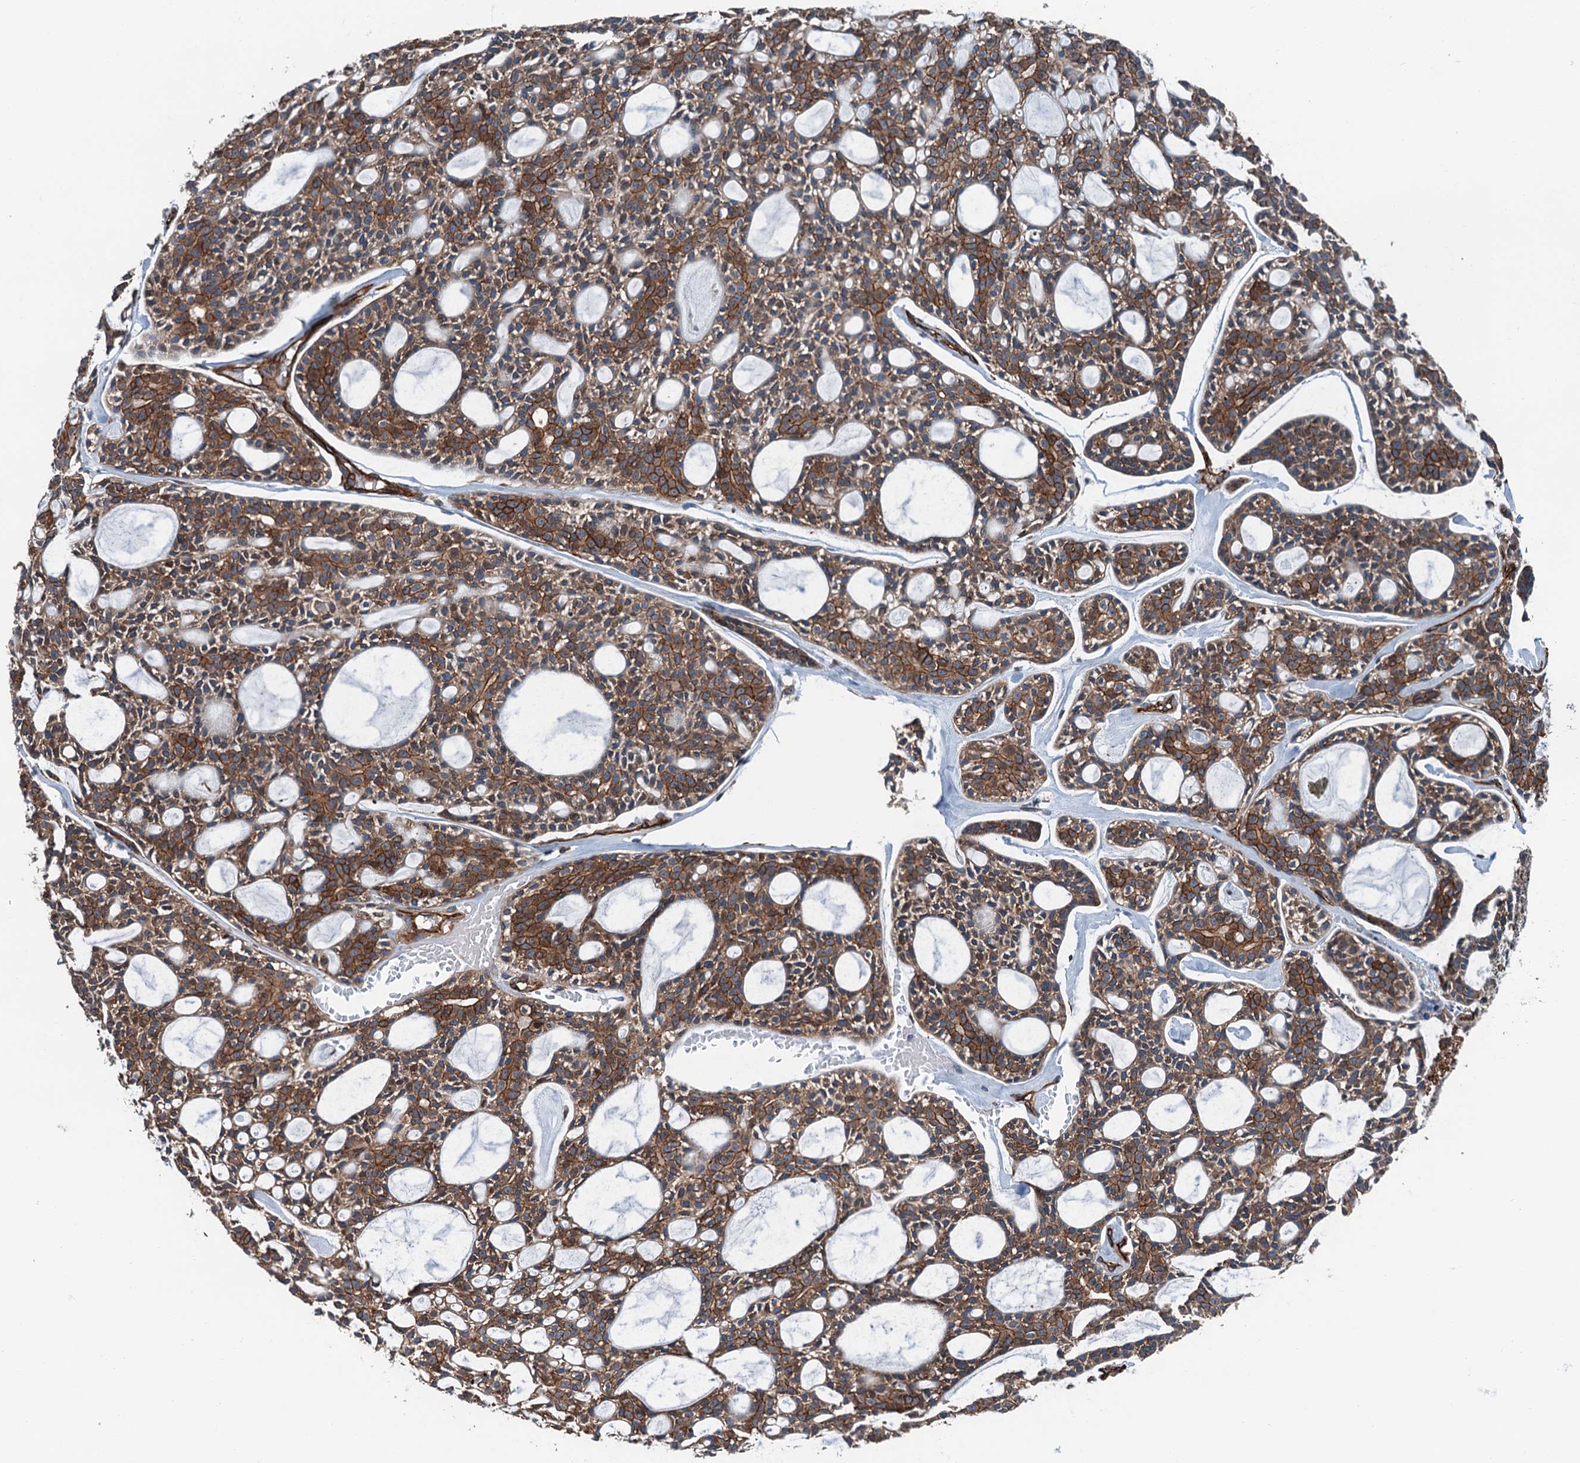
{"staining": {"intensity": "moderate", "quantity": ">75%", "location": "cytoplasmic/membranous"}, "tissue": "head and neck cancer", "cell_type": "Tumor cells", "image_type": "cancer", "snomed": [{"axis": "morphology", "description": "Adenocarcinoma, NOS"}, {"axis": "topography", "description": "Salivary gland"}, {"axis": "topography", "description": "Head-Neck"}], "caption": "Brown immunohistochemical staining in head and neck adenocarcinoma shows moderate cytoplasmic/membranous staining in about >75% of tumor cells.", "gene": "NMRAL1", "patient": {"sex": "male", "age": 55}}